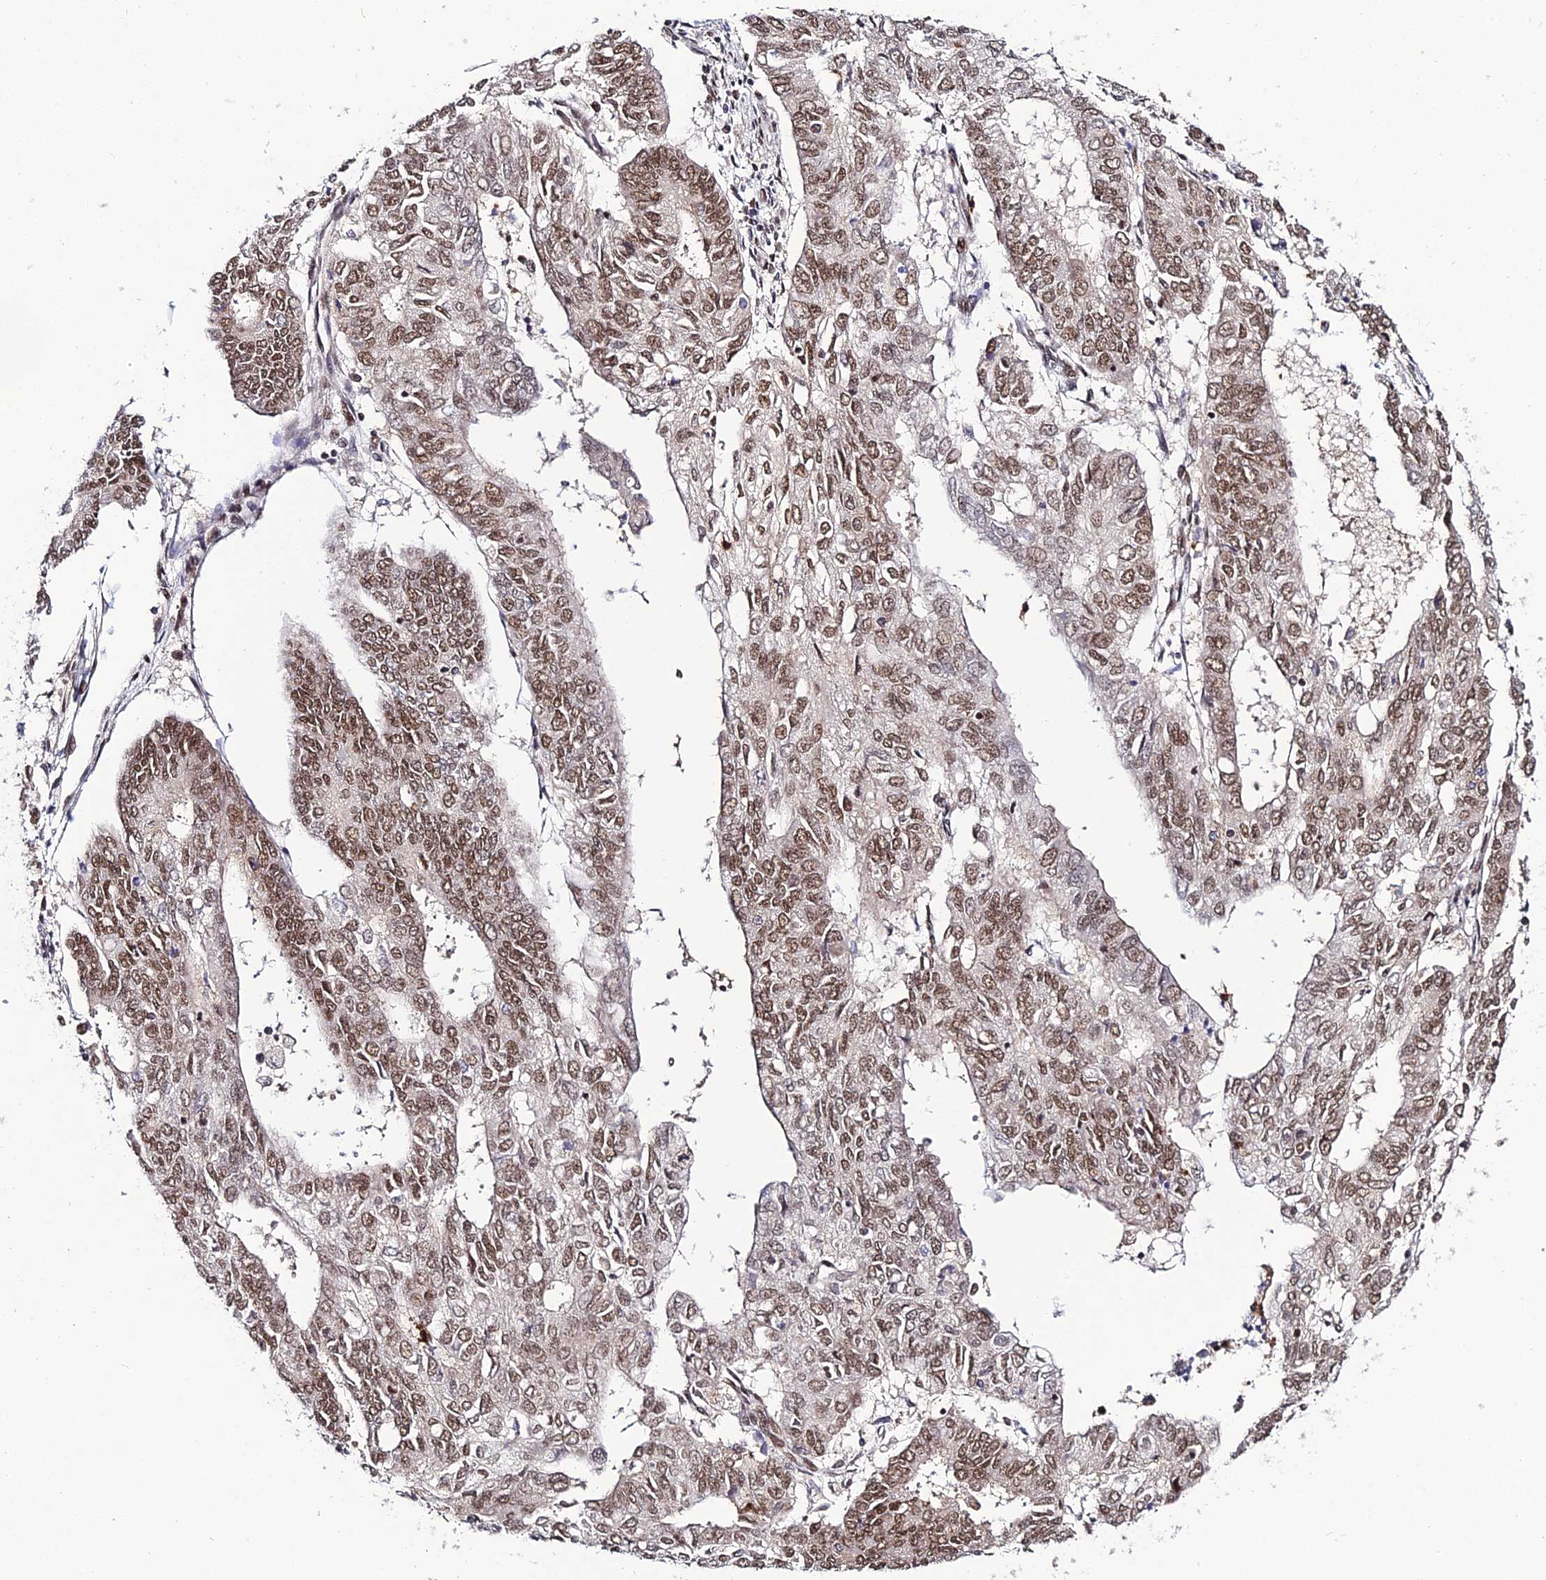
{"staining": {"intensity": "moderate", "quantity": ">75%", "location": "nuclear"}, "tissue": "endometrial cancer", "cell_type": "Tumor cells", "image_type": "cancer", "snomed": [{"axis": "morphology", "description": "Adenocarcinoma, NOS"}, {"axis": "topography", "description": "Endometrium"}], "caption": "Immunohistochemistry staining of endometrial adenocarcinoma, which shows medium levels of moderate nuclear positivity in about >75% of tumor cells indicating moderate nuclear protein staining. The staining was performed using DAB (brown) for protein detection and nuclei were counterstained in hematoxylin (blue).", "gene": "SYT15", "patient": {"sex": "female", "age": 68}}